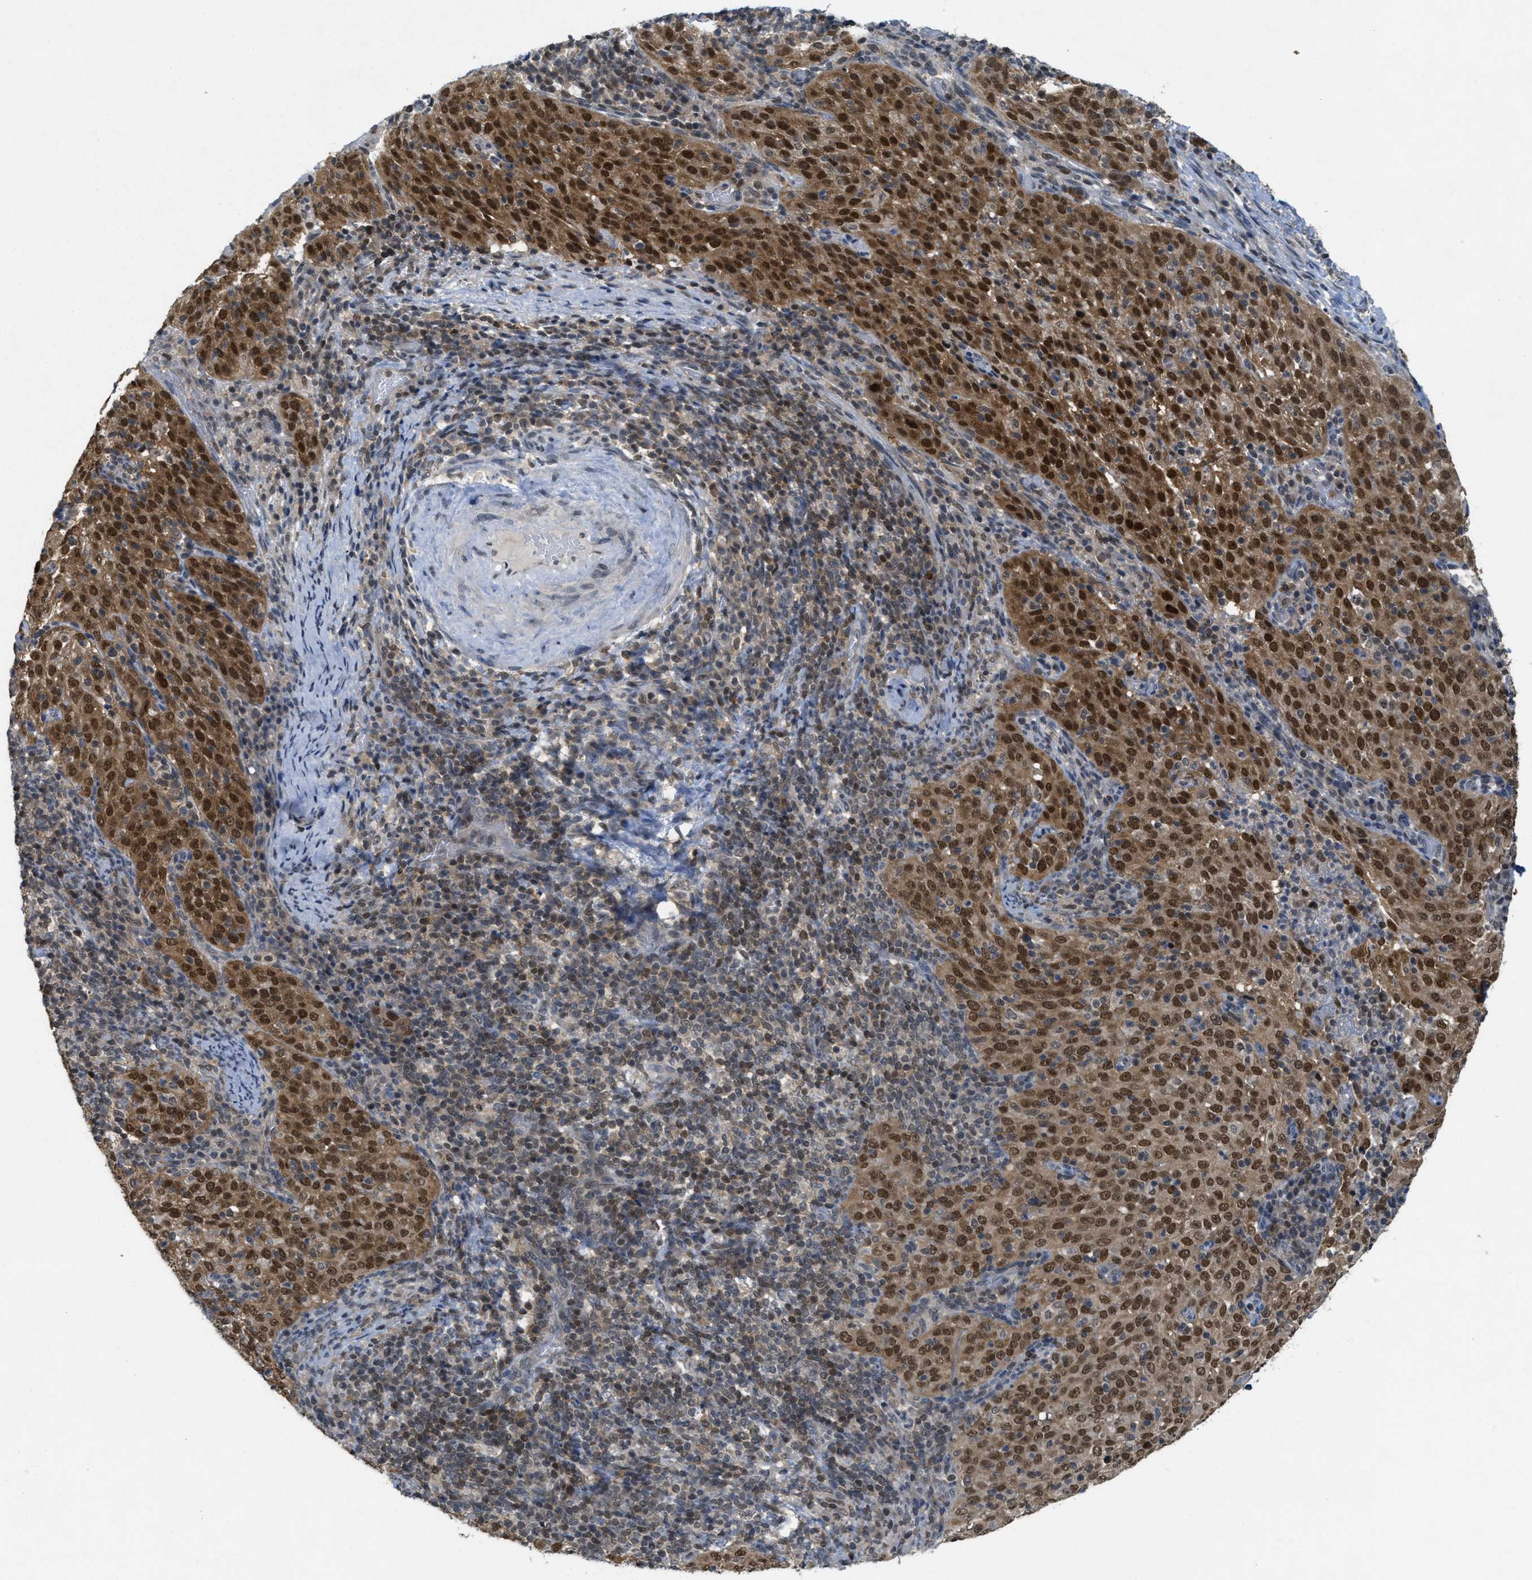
{"staining": {"intensity": "strong", "quantity": ">75%", "location": "cytoplasmic/membranous,nuclear"}, "tissue": "cervical cancer", "cell_type": "Tumor cells", "image_type": "cancer", "snomed": [{"axis": "morphology", "description": "Squamous cell carcinoma, NOS"}, {"axis": "topography", "description": "Cervix"}], "caption": "Immunohistochemistry (IHC) (DAB (3,3'-diaminobenzidine)) staining of human cervical squamous cell carcinoma displays strong cytoplasmic/membranous and nuclear protein staining in about >75% of tumor cells. The protein of interest is stained brown, and the nuclei are stained in blue (DAB IHC with brightfield microscopy, high magnification).", "gene": "DNAJB1", "patient": {"sex": "female", "age": 51}}